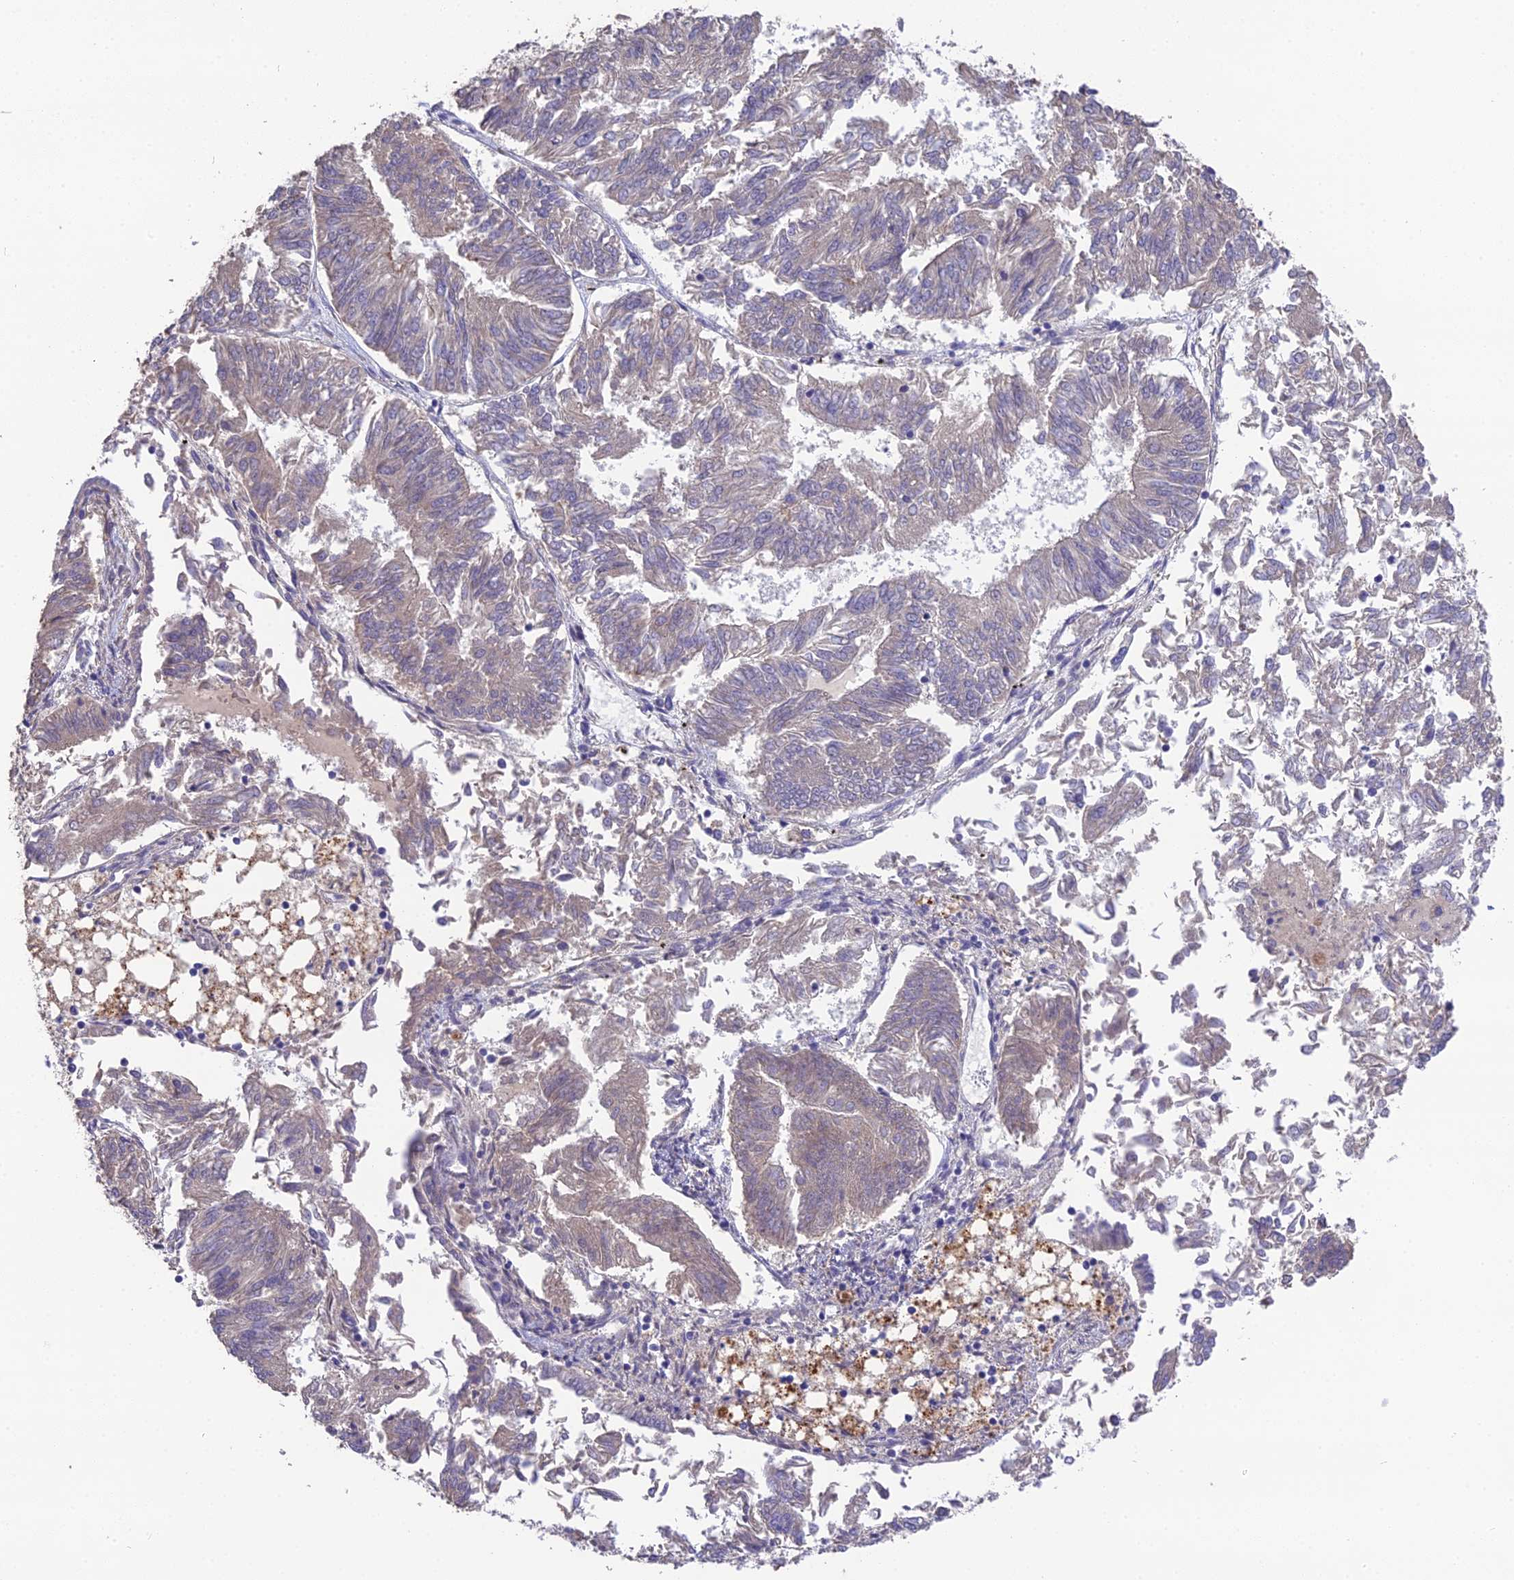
{"staining": {"intensity": "negative", "quantity": "none", "location": "none"}, "tissue": "endometrial cancer", "cell_type": "Tumor cells", "image_type": "cancer", "snomed": [{"axis": "morphology", "description": "Adenocarcinoma, NOS"}, {"axis": "topography", "description": "Endometrium"}], "caption": "Immunohistochemistry of endometrial adenocarcinoma displays no staining in tumor cells.", "gene": "PUS10", "patient": {"sex": "female", "age": 58}}